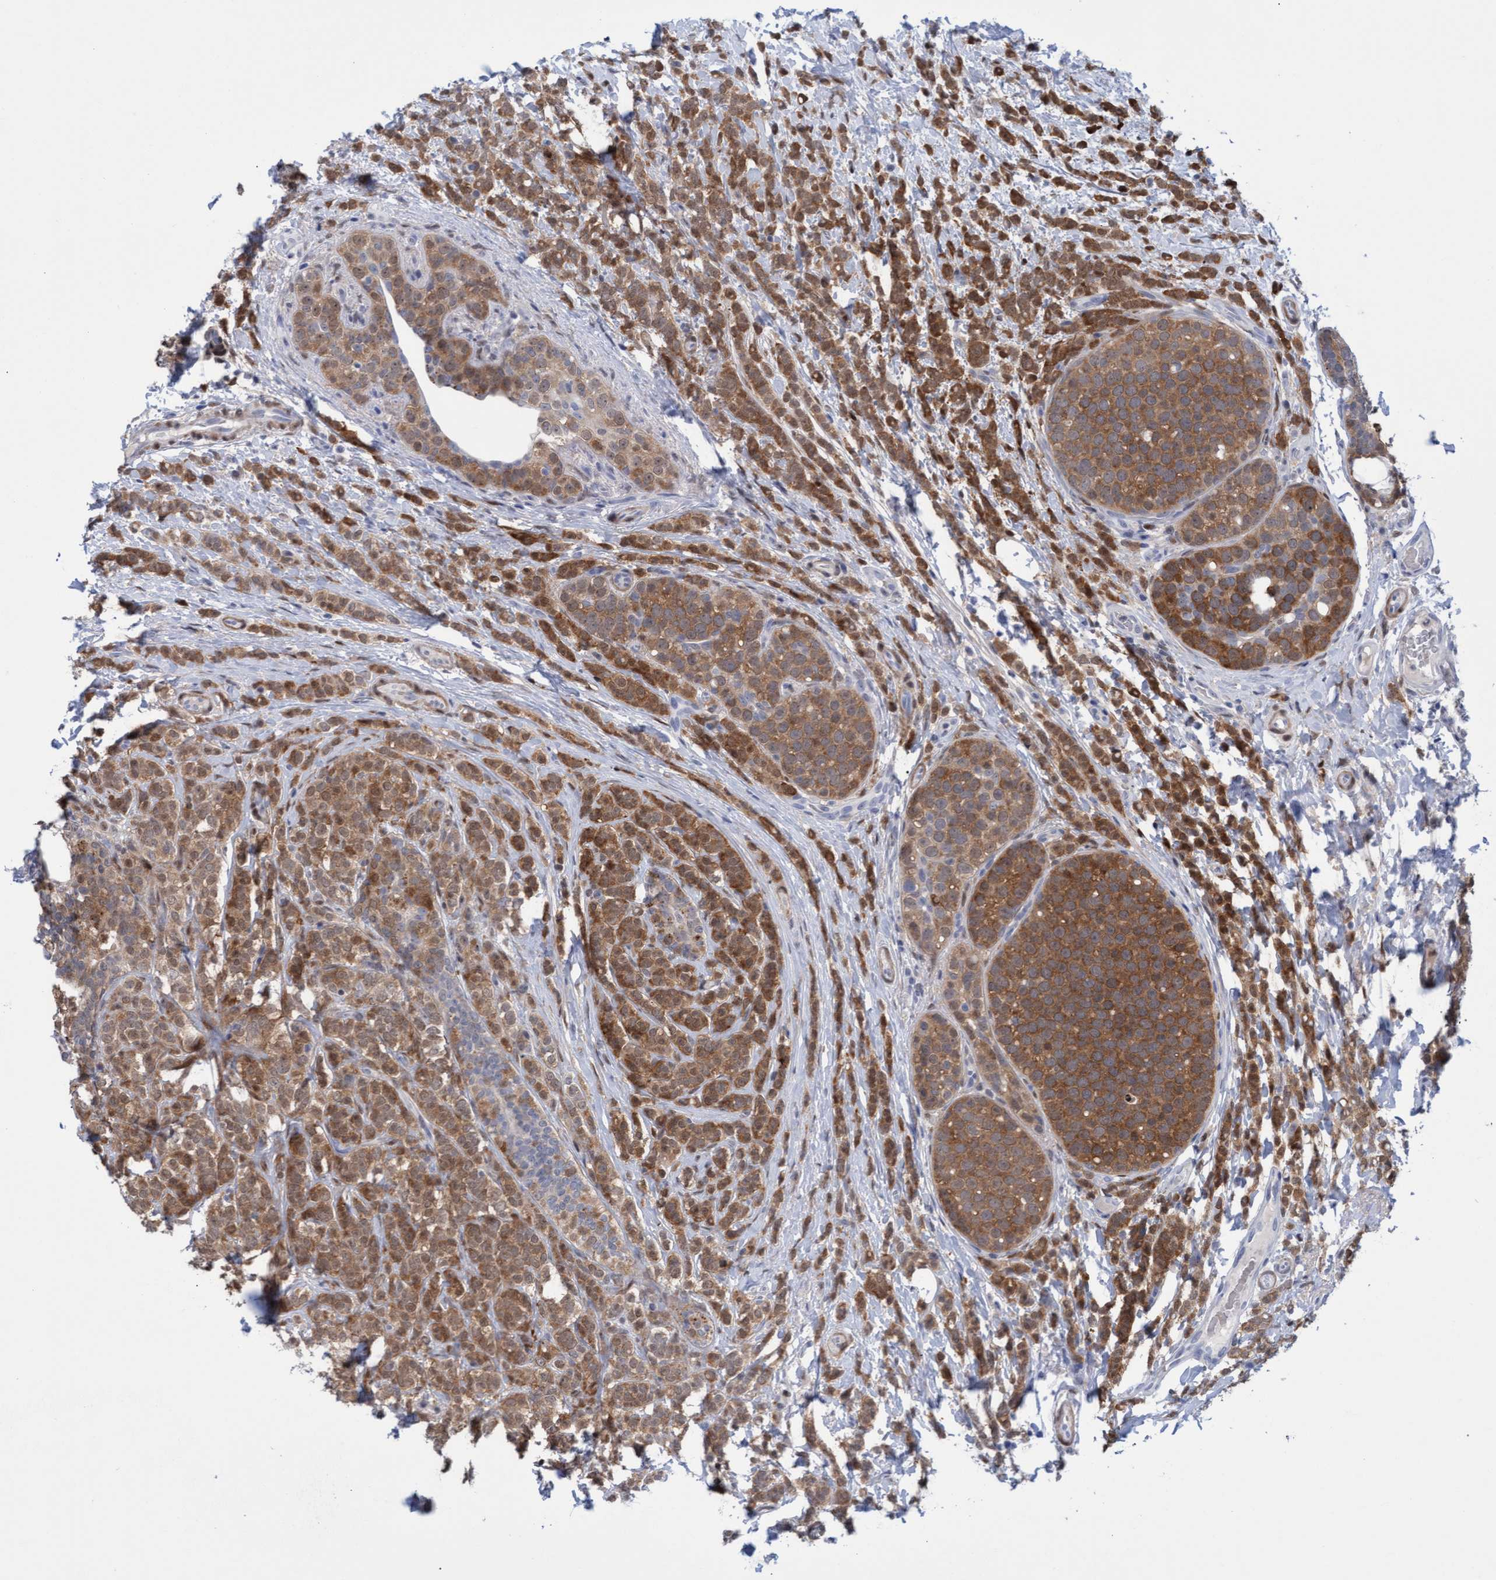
{"staining": {"intensity": "strong", "quantity": ">75%", "location": "cytoplasmic/membranous"}, "tissue": "breast cancer", "cell_type": "Tumor cells", "image_type": "cancer", "snomed": [{"axis": "morphology", "description": "Lobular carcinoma"}, {"axis": "topography", "description": "Breast"}], "caption": "This is a histology image of immunohistochemistry staining of breast cancer (lobular carcinoma), which shows strong expression in the cytoplasmic/membranous of tumor cells.", "gene": "PINX1", "patient": {"sex": "female", "age": 50}}